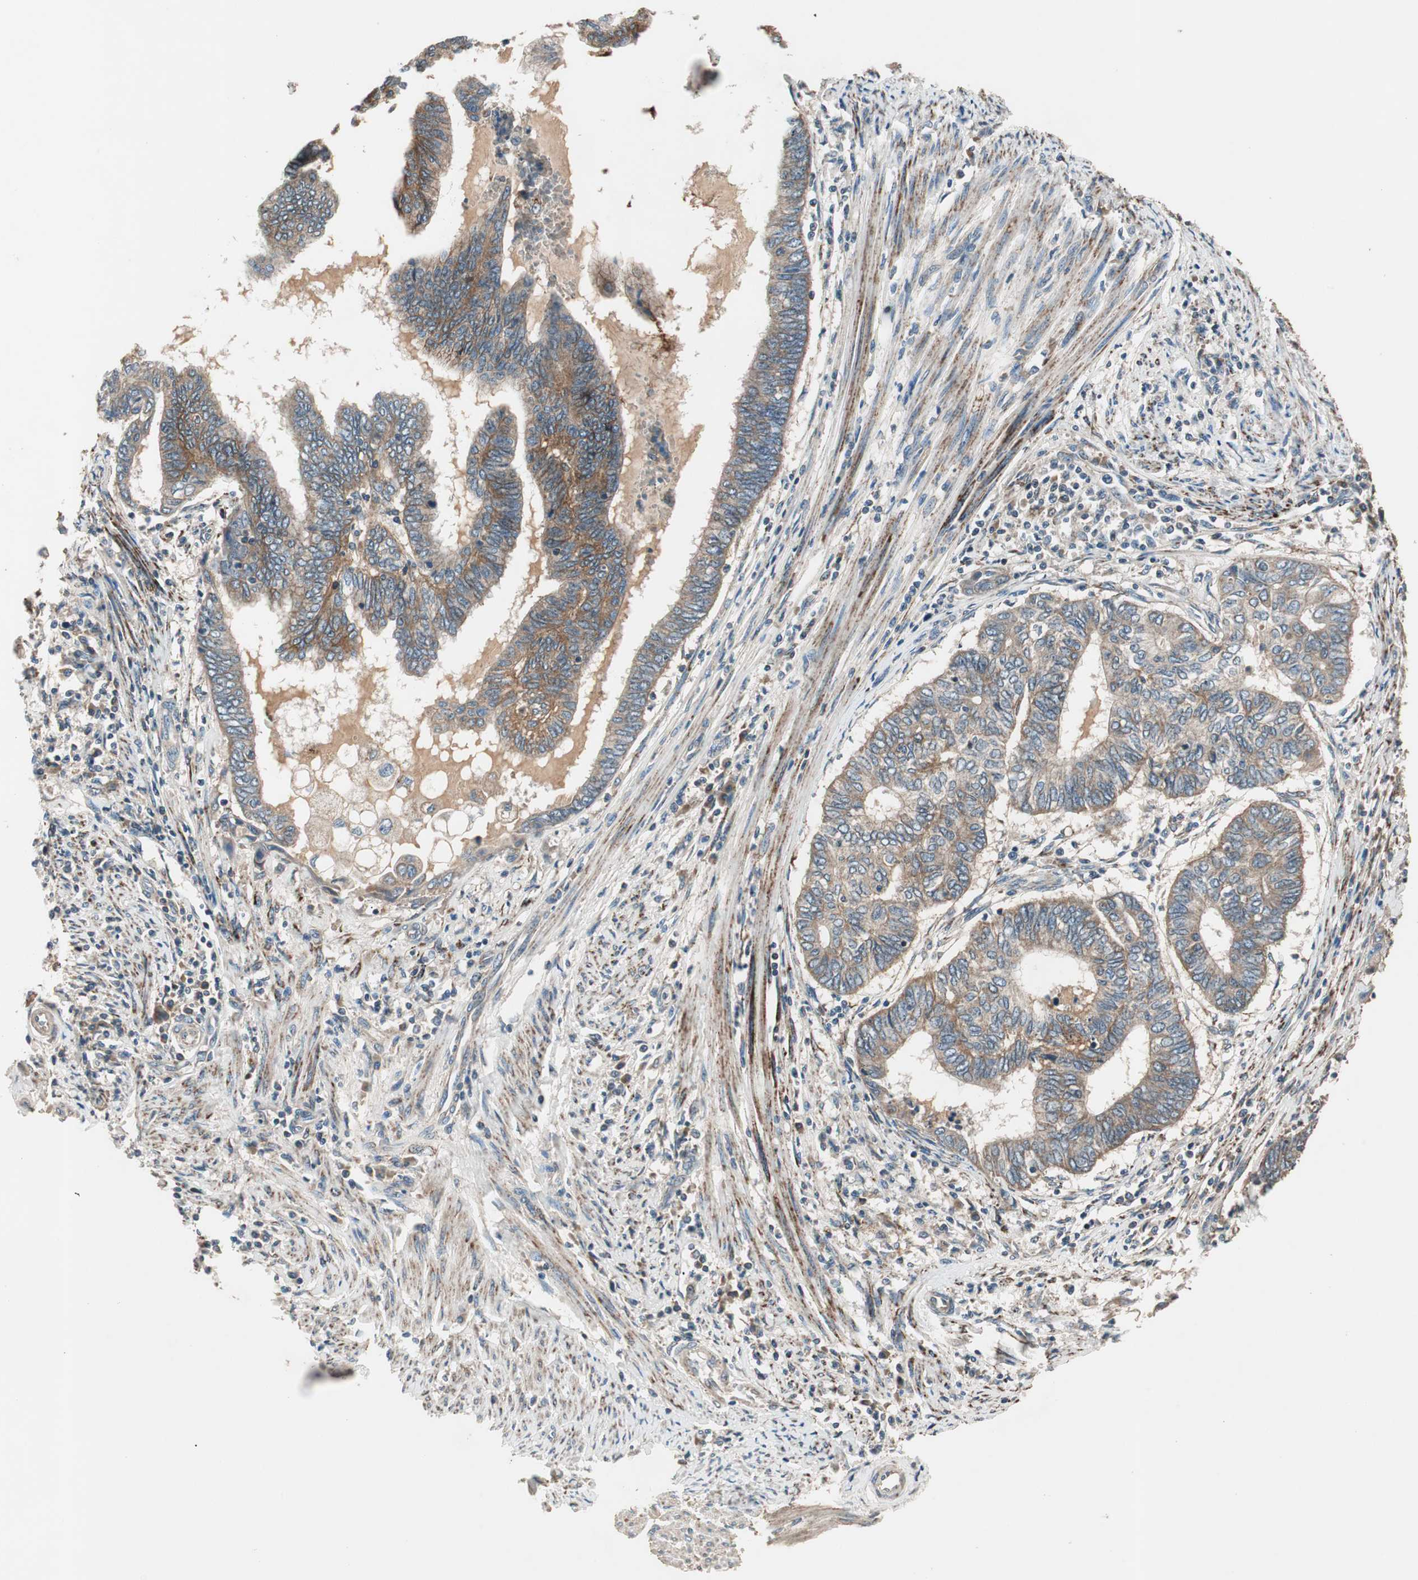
{"staining": {"intensity": "moderate", "quantity": ">75%", "location": "cytoplasmic/membranous"}, "tissue": "endometrial cancer", "cell_type": "Tumor cells", "image_type": "cancer", "snomed": [{"axis": "morphology", "description": "Adenocarcinoma, NOS"}, {"axis": "topography", "description": "Uterus"}, {"axis": "topography", "description": "Endometrium"}], "caption": "Adenocarcinoma (endometrial) tissue reveals moderate cytoplasmic/membranous expression in approximately >75% of tumor cells", "gene": "HPN", "patient": {"sex": "female", "age": 70}}